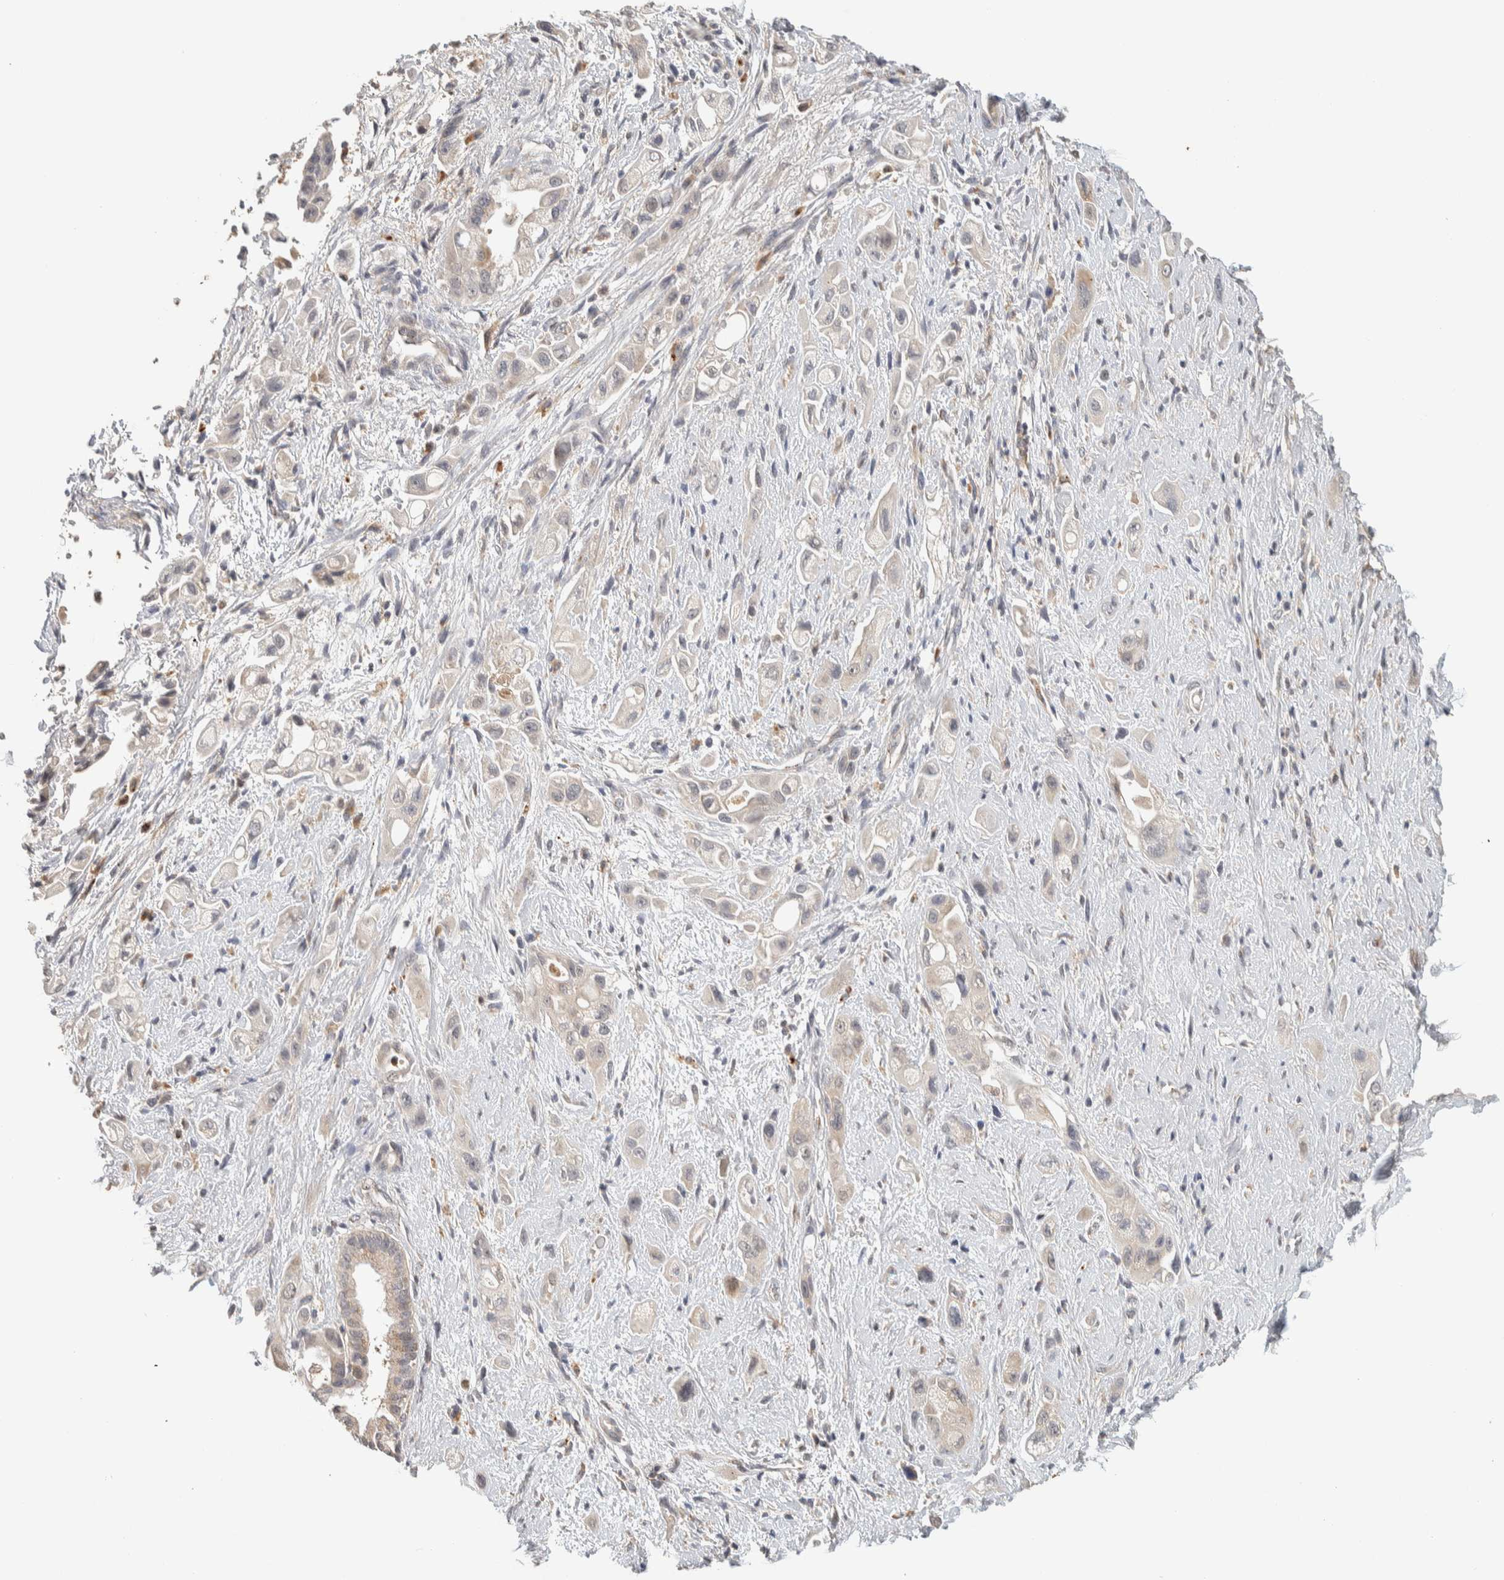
{"staining": {"intensity": "negative", "quantity": "none", "location": "none"}, "tissue": "pancreatic cancer", "cell_type": "Tumor cells", "image_type": "cancer", "snomed": [{"axis": "morphology", "description": "Adenocarcinoma, NOS"}, {"axis": "topography", "description": "Pancreas"}], "caption": "This micrograph is of pancreatic cancer stained with immunohistochemistry to label a protein in brown with the nuclei are counter-stained blue. There is no expression in tumor cells.", "gene": "ITPA", "patient": {"sex": "female", "age": 66}}